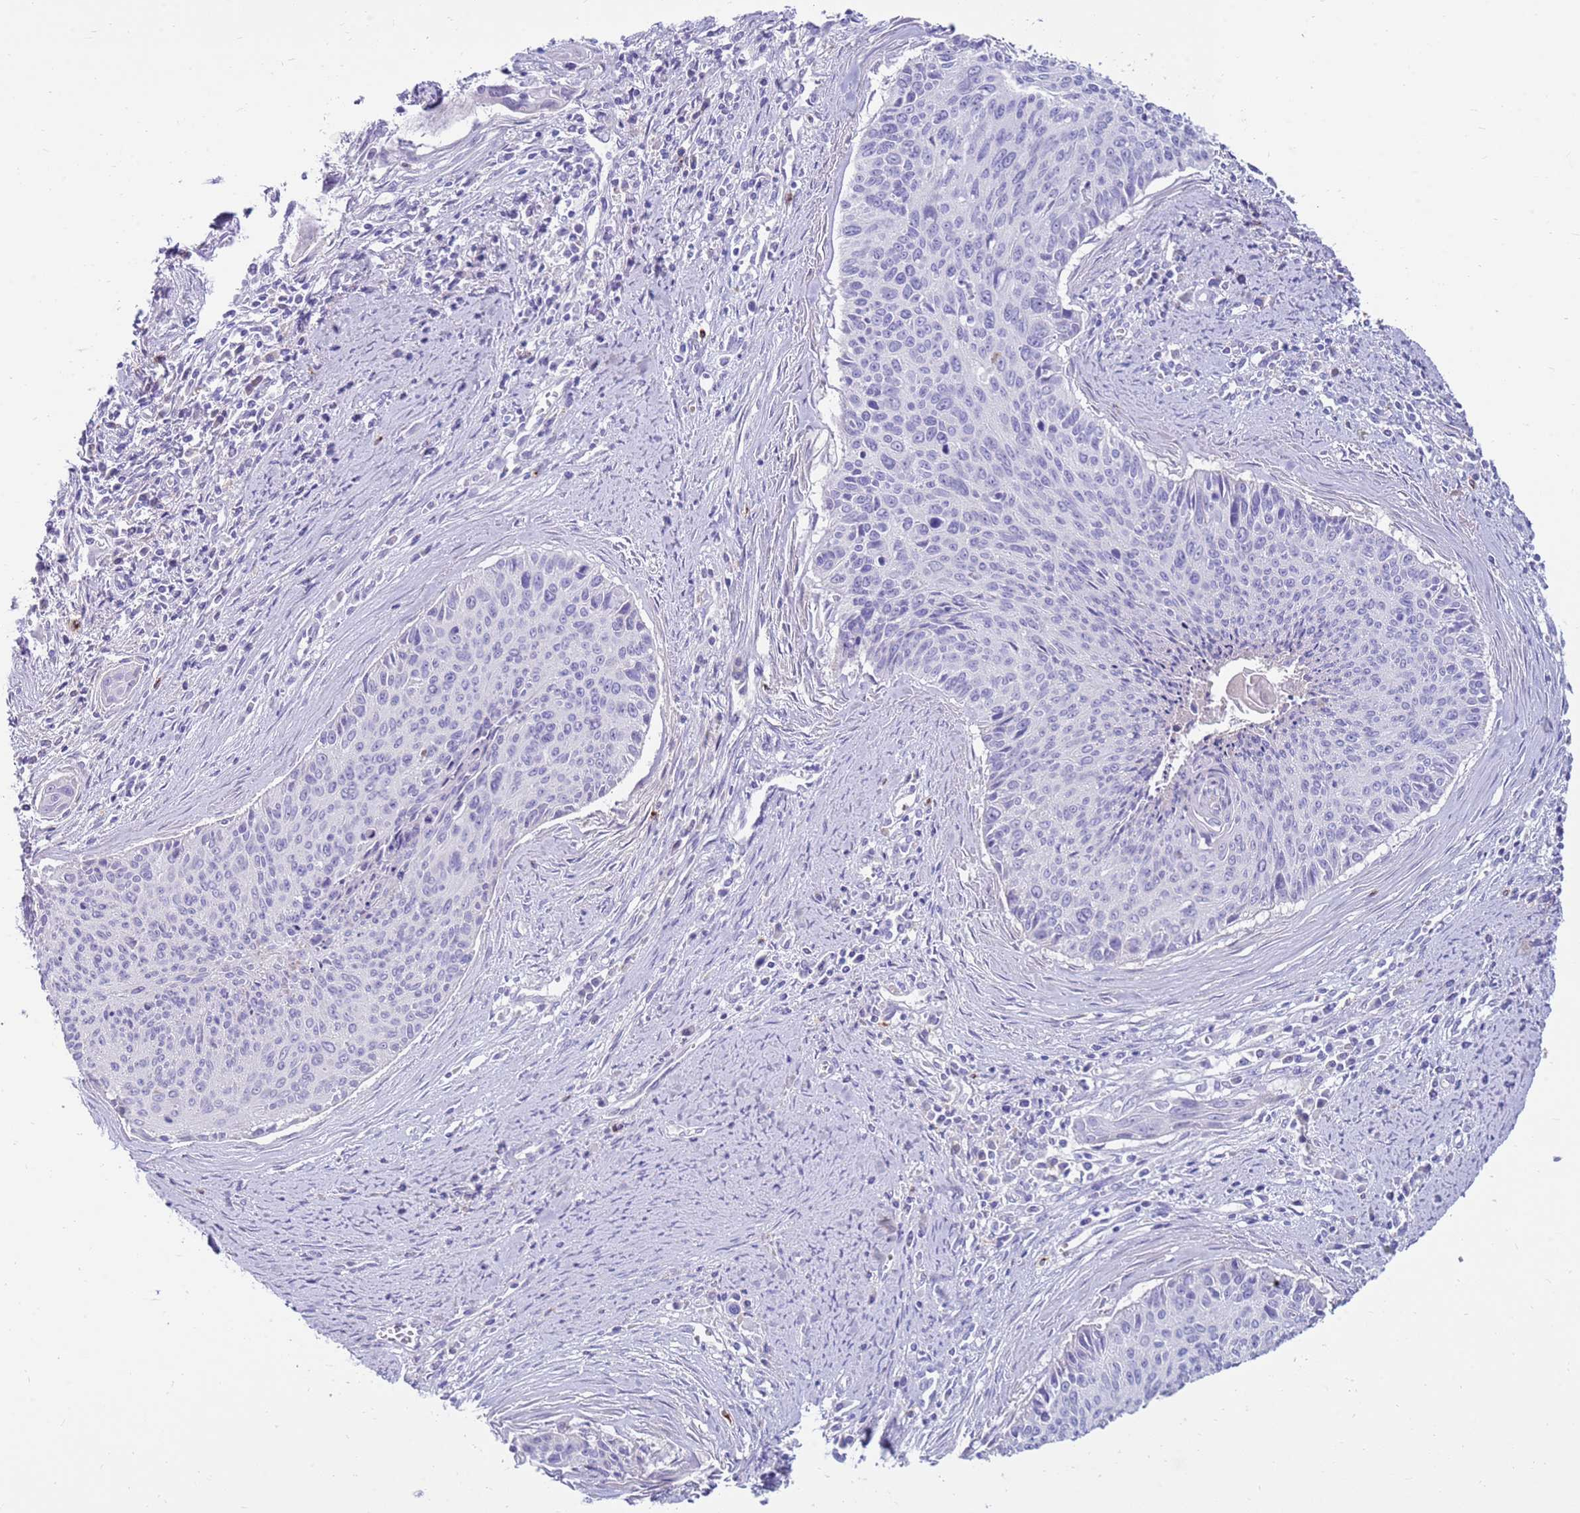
{"staining": {"intensity": "negative", "quantity": "none", "location": "none"}, "tissue": "cervical cancer", "cell_type": "Tumor cells", "image_type": "cancer", "snomed": [{"axis": "morphology", "description": "Squamous cell carcinoma, NOS"}, {"axis": "topography", "description": "Cervix"}], "caption": "Human squamous cell carcinoma (cervical) stained for a protein using immunohistochemistry (IHC) demonstrates no positivity in tumor cells.", "gene": "EVPLL", "patient": {"sex": "female", "age": 55}}